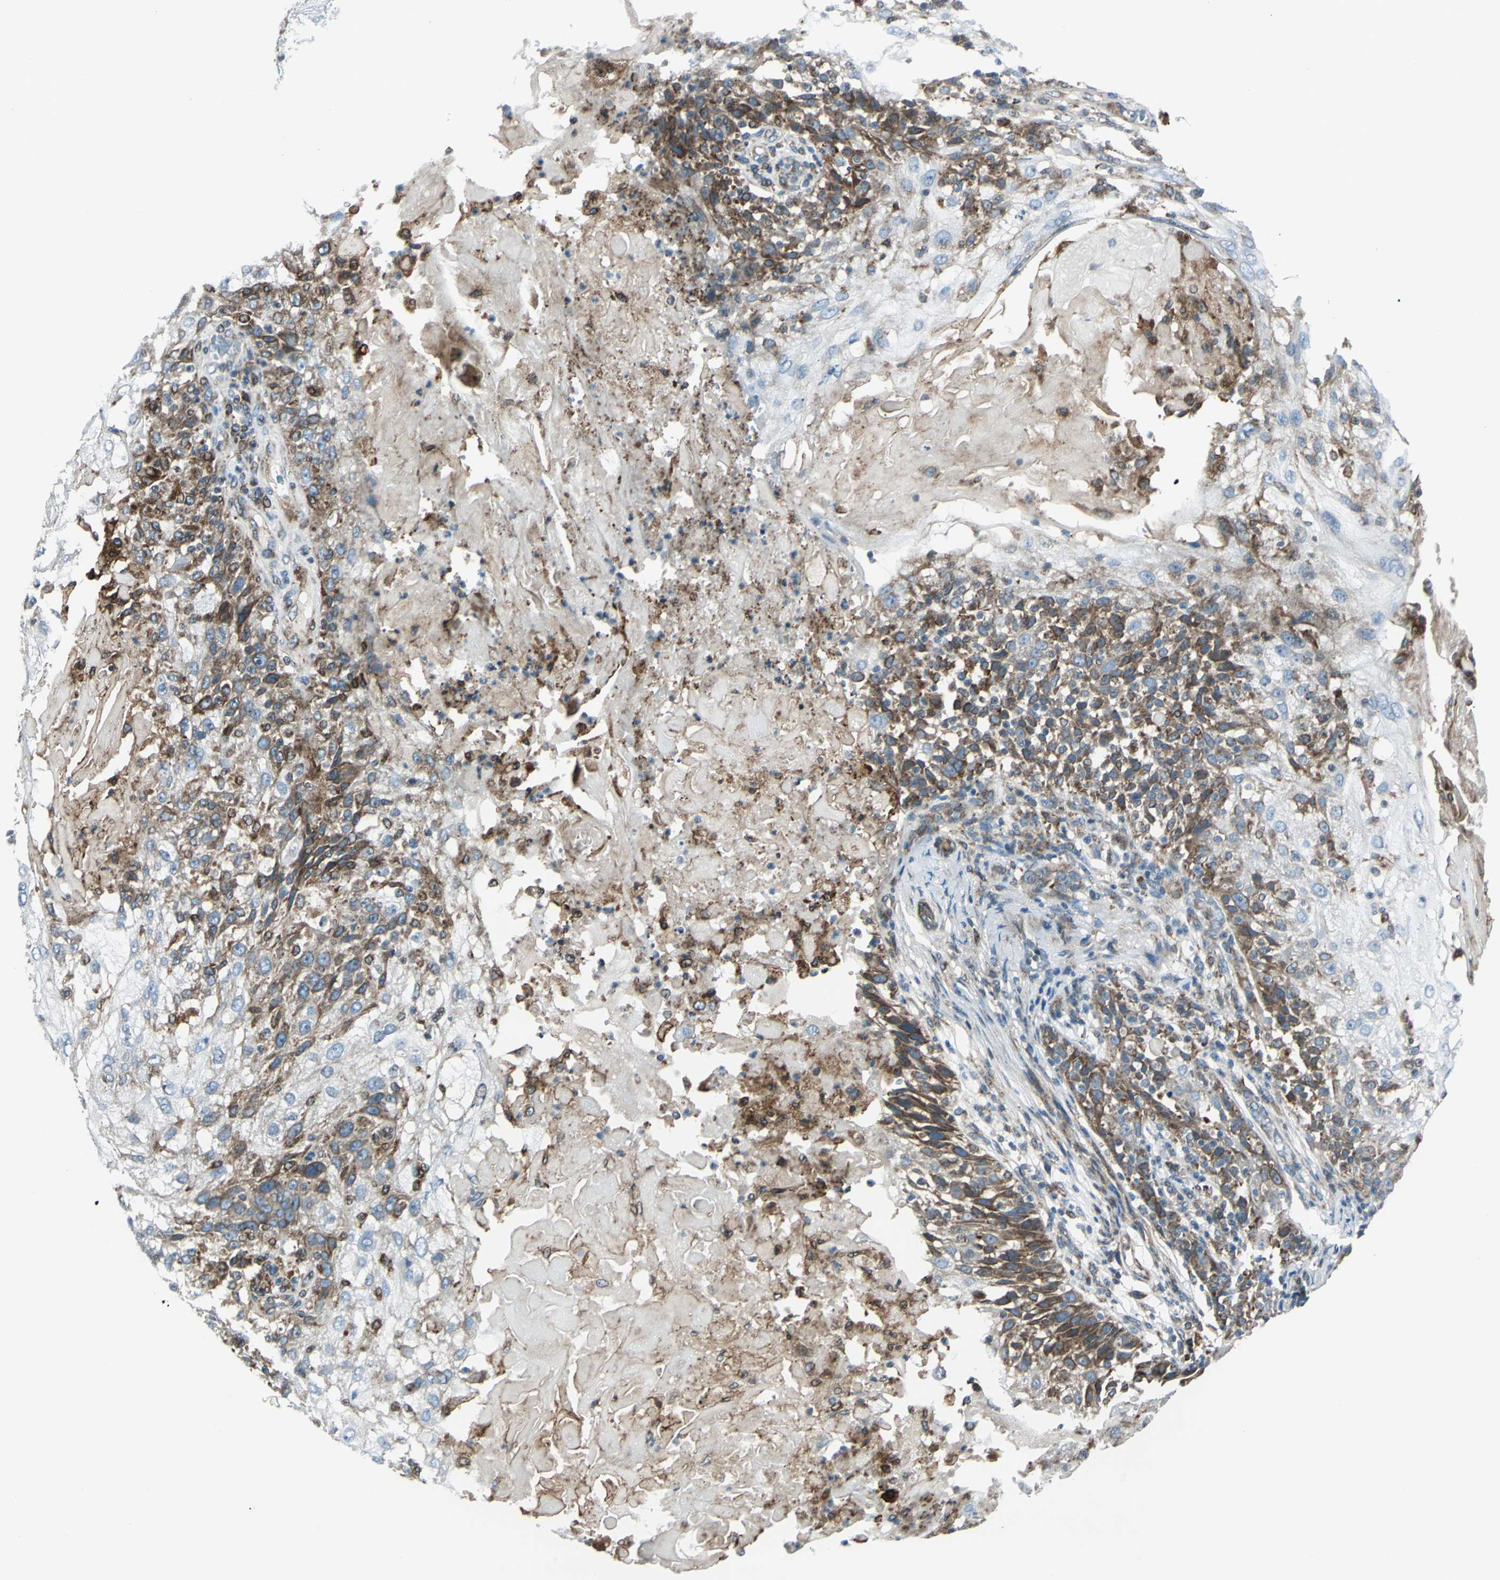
{"staining": {"intensity": "strong", "quantity": "25%-75%", "location": "cytoplasmic/membranous"}, "tissue": "skin cancer", "cell_type": "Tumor cells", "image_type": "cancer", "snomed": [{"axis": "morphology", "description": "Normal tissue, NOS"}, {"axis": "morphology", "description": "Squamous cell carcinoma, NOS"}, {"axis": "topography", "description": "Skin"}], "caption": "A high amount of strong cytoplasmic/membranous expression is seen in about 25%-75% of tumor cells in skin squamous cell carcinoma tissue. The staining was performed using DAB (3,3'-diaminobenzidine) to visualize the protein expression in brown, while the nuclei were stained in blue with hematoxylin (Magnification: 20x).", "gene": "HTATIP2", "patient": {"sex": "female", "age": 83}}